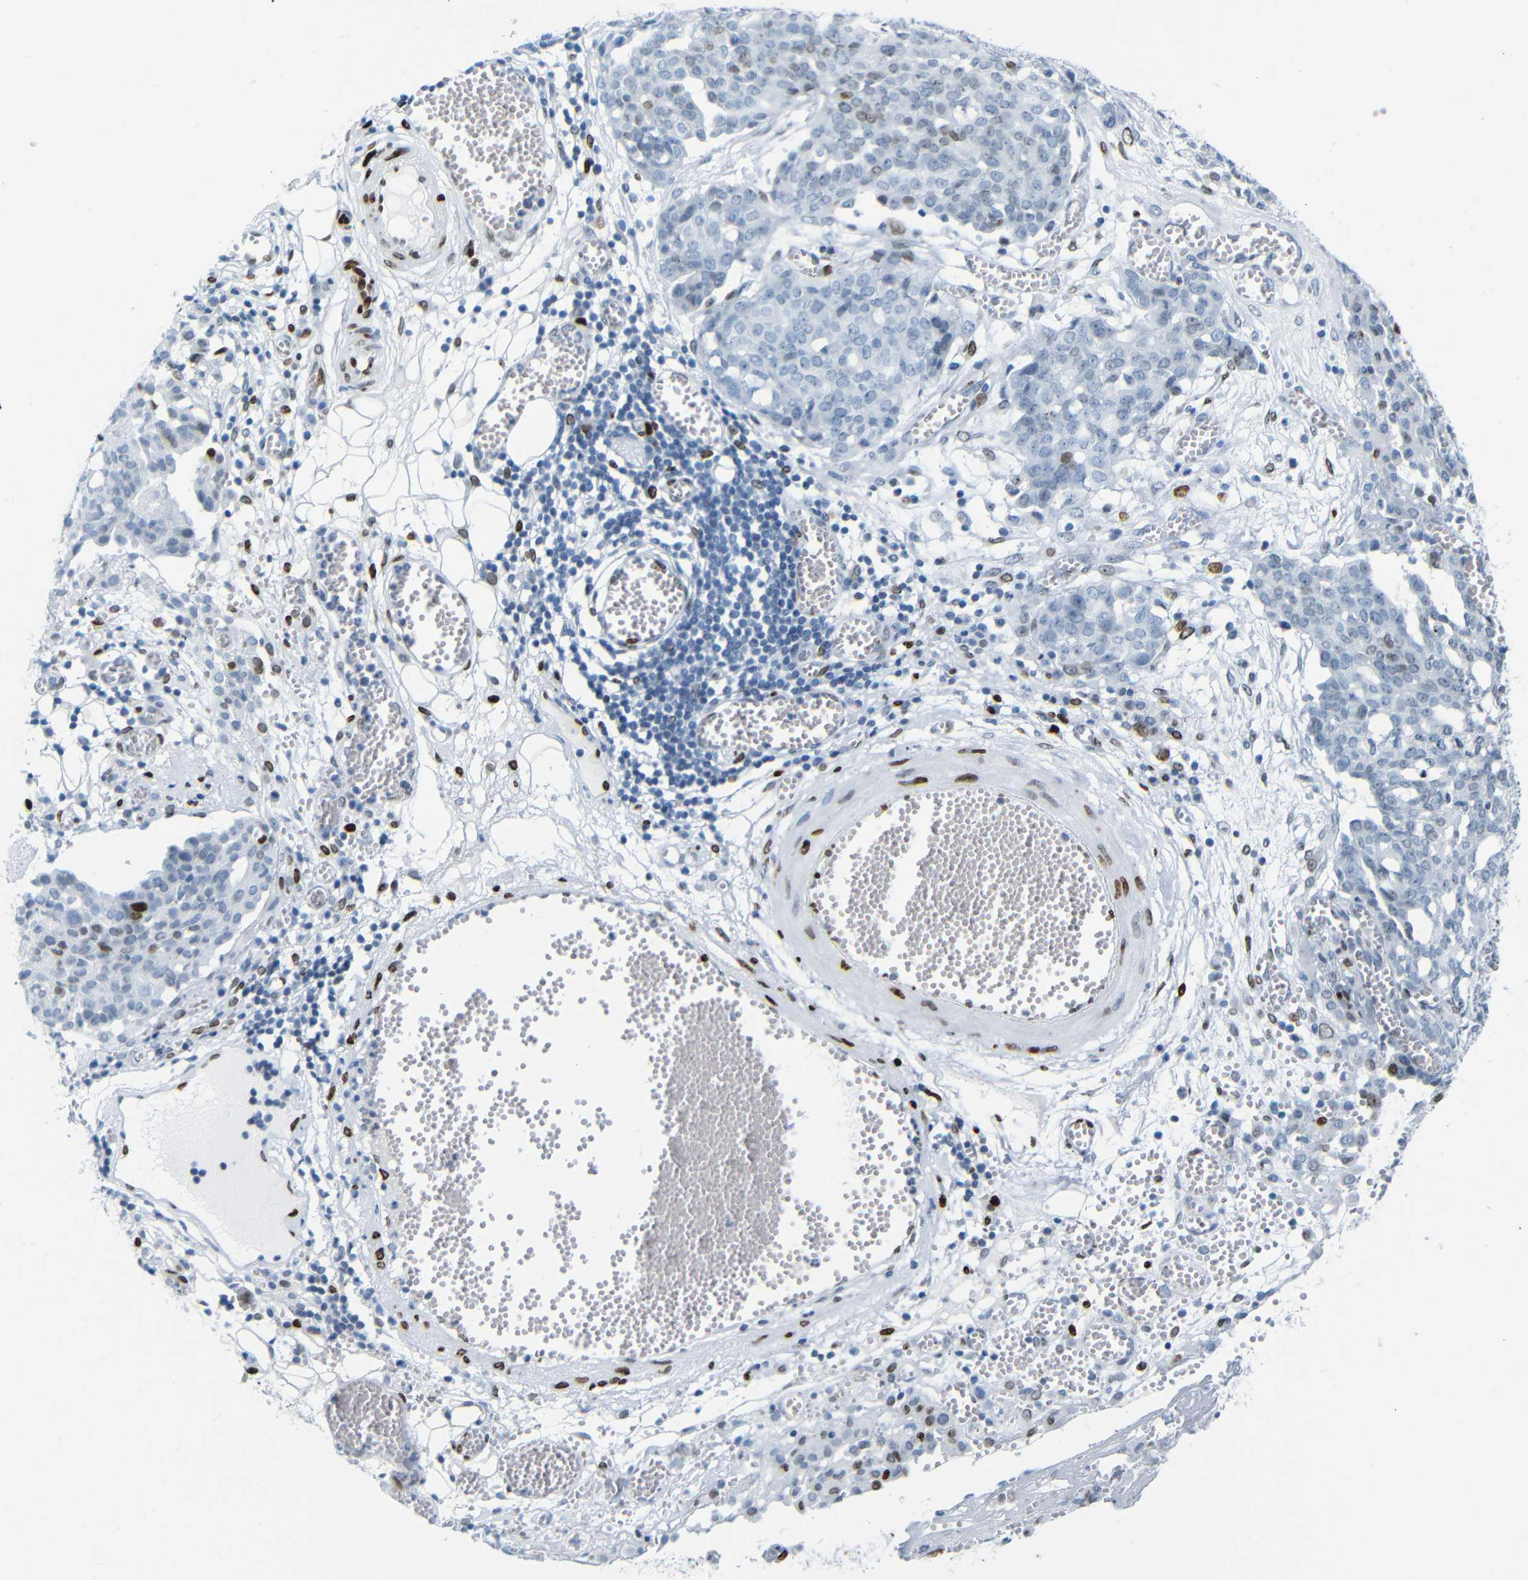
{"staining": {"intensity": "strong", "quantity": "<25%", "location": "nuclear"}, "tissue": "ovarian cancer", "cell_type": "Tumor cells", "image_type": "cancer", "snomed": [{"axis": "morphology", "description": "Cystadenocarcinoma, serous, NOS"}, {"axis": "topography", "description": "Soft tissue"}, {"axis": "topography", "description": "Ovary"}], "caption": "Tumor cells demonstrate medium levels of strong nuclear expression in approximately <25% of cells in human ovarian serous cystadenocarcinoma.", "gene": "NPIPB15", "patient": {"sex": "female", "age": 57}}